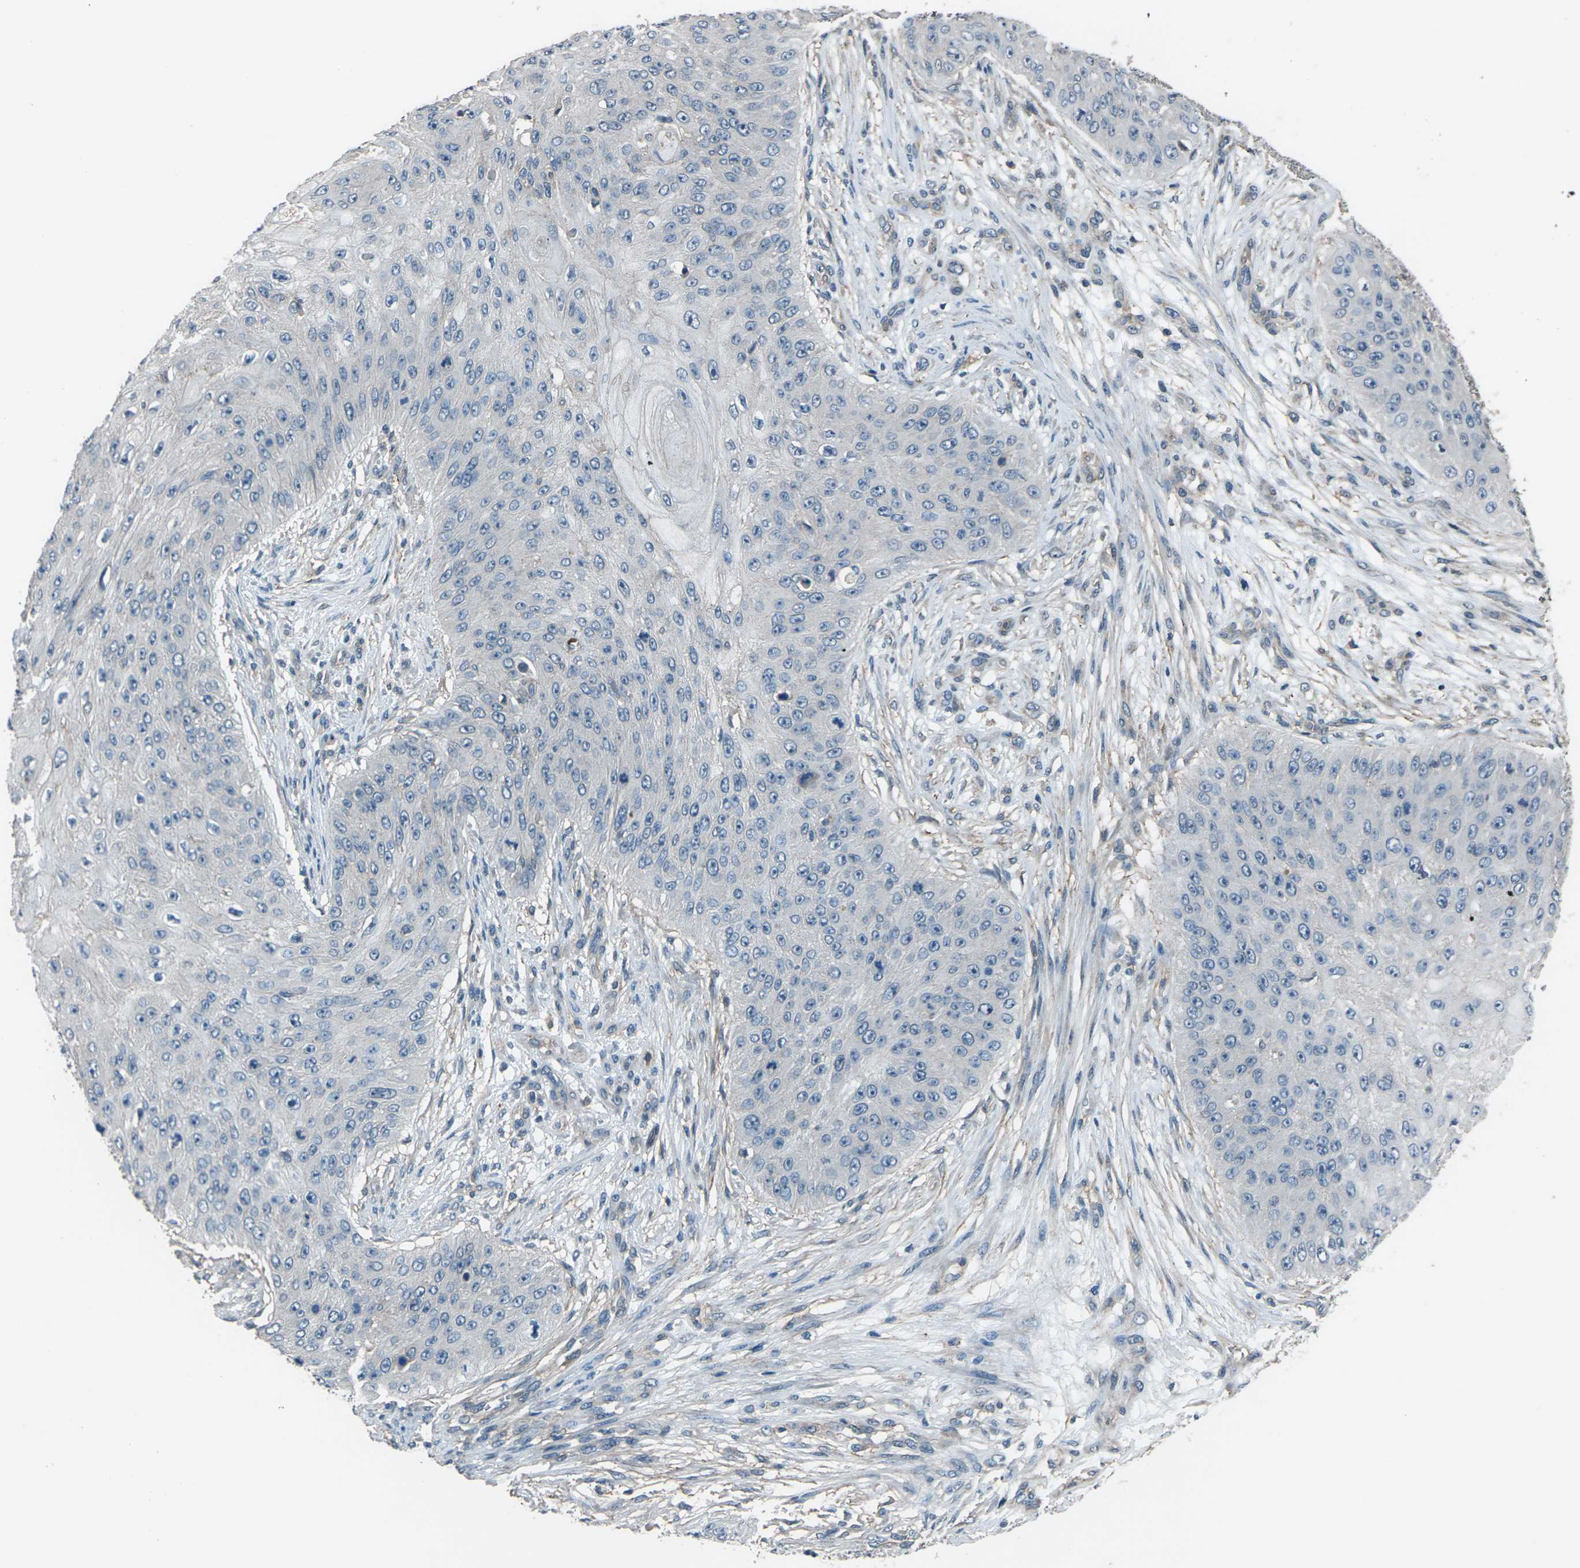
{"staining": {"intensity": "negative", "quantity": "none", "location": "none"}, "tissue": "skin cancer", "cell_type": "Tumor cells", "image_type": "cancer", "snomed": [{"axis": "morphology", "description": "Squamous cell carcinoma, NOS"}, {"axis": "topography", "description": "Skin"}], "caption": "Skin cancer stained for a protein using immunohistochemistry (IHC) shows no staining tumor cells.", "gene": "CMTM4", "patient": {"sex": "female", "age": 80}}